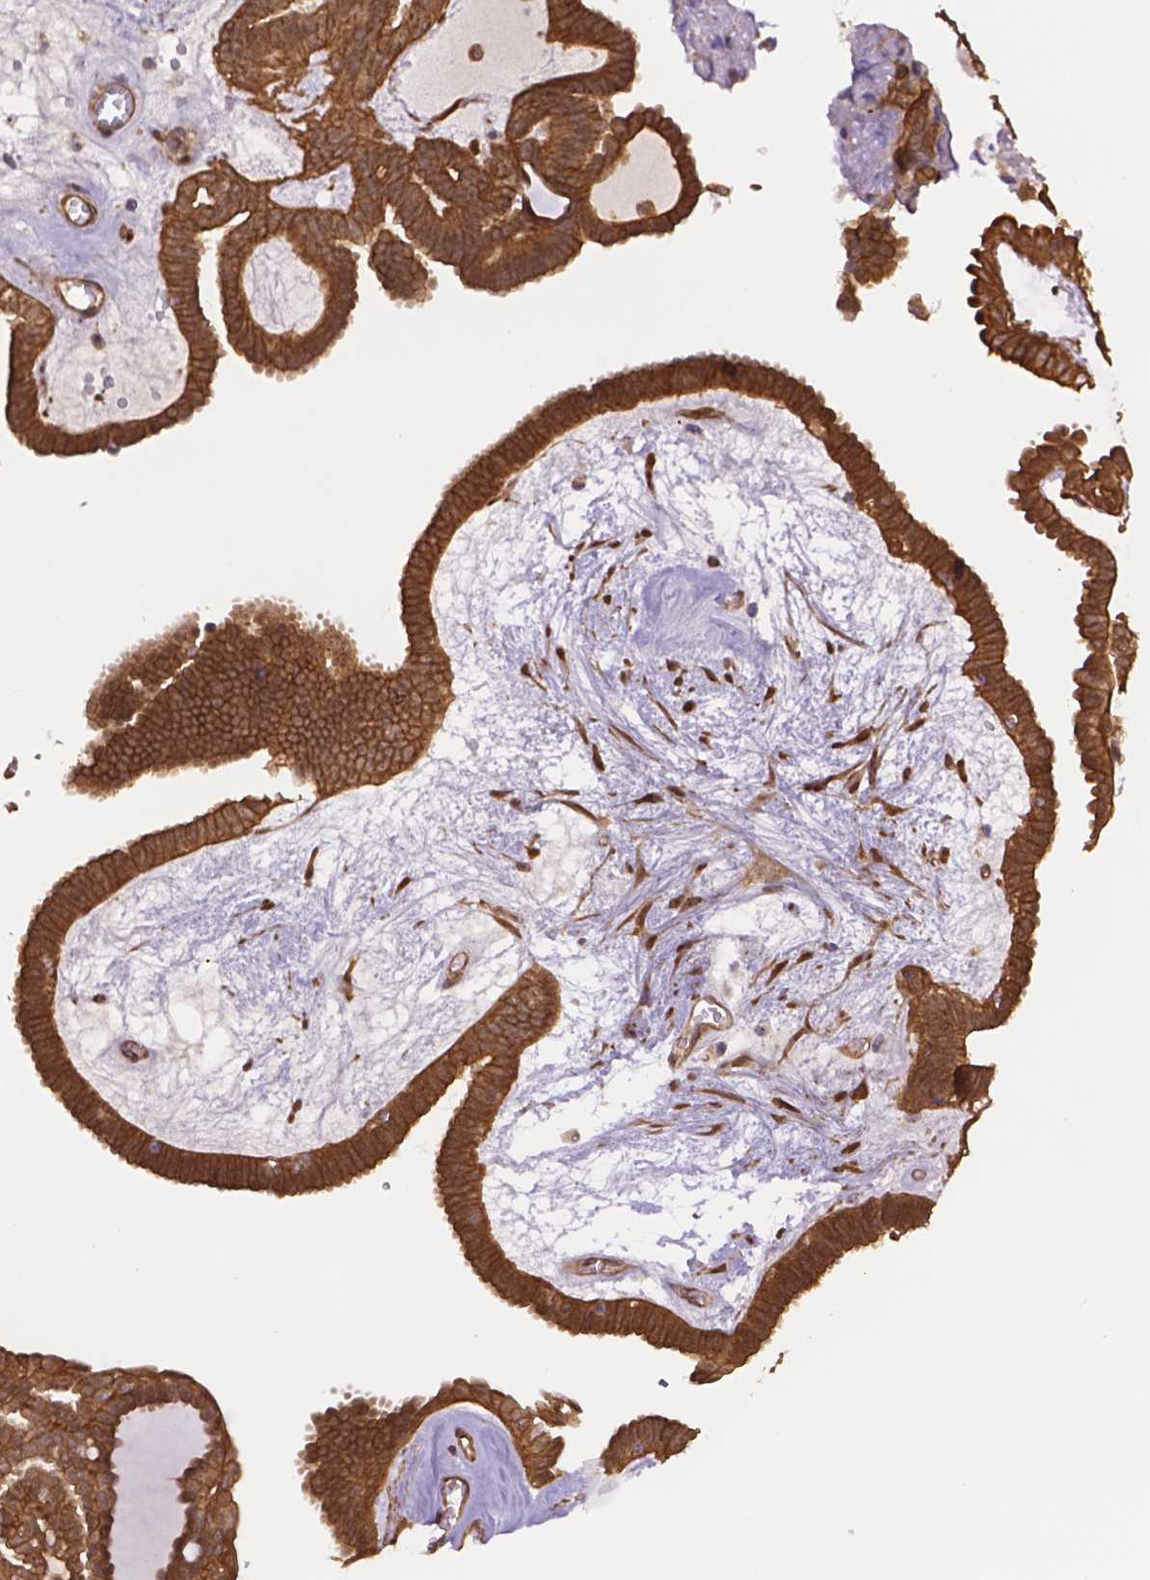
{"staining": {"intensity": "strong", "quantity": ">75%", "location": "cytoplasmic/membranous"}, "tissue": "ovarian cancer", "cell_type": "Tumor cells", "image_type": "cancer", "snomed": [{"axis": "morphology", "description": "Cystadenocarcinoma, serous, NOS"}, {"axis": "topography", "description": "Ovary"}], "caption": "Protein staining of serous cystadenocarcinoma (ovarian) tissue shows strong cytoplasmic/membranous expression in about >75% of tumor cells.", "gene": "YAP1", "patient": {"sex": "female", "age": 71}}